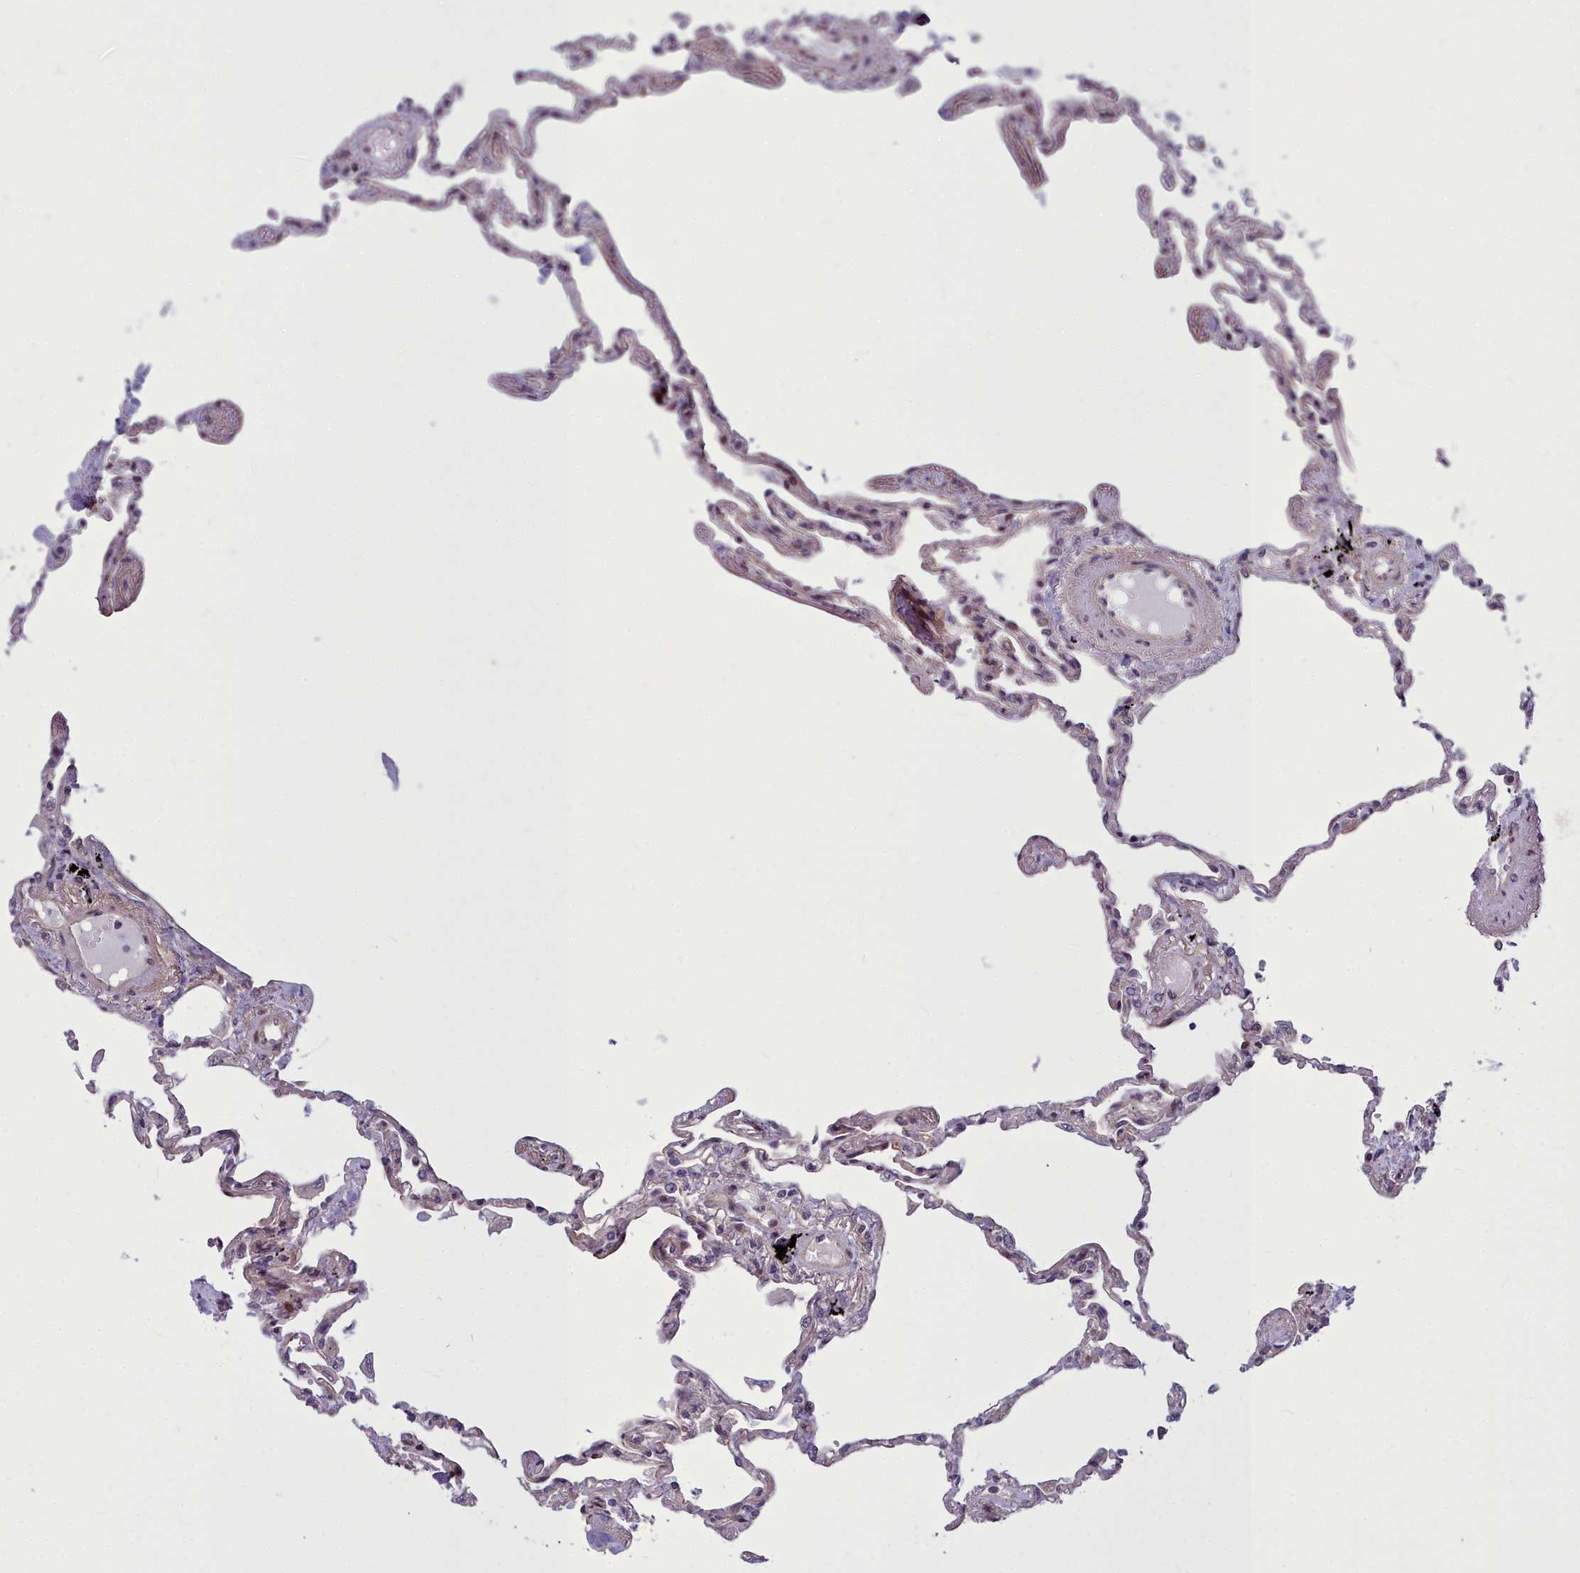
{"staining": {"intensity": "weak", "quantity": "<25%", "location": "nuclear"}, "tissue": "lung", "cell_type": "Alveolar cells", "image_type": "normal", "snomed": [{"axis": "morphology", "description": "Normal tissue, NOS"}, {"axis": "topography", "description": "Lung"}], "caption": "The immunohistochemistry histopathology image has no significant expression in alveolar cells of lung. The staining was performed using DAB (3,3'-diaminobenzidine) to visualize the protein expression in brown, while the nuclei were stained in blue with hematoxylin (Magnification: 20x).", "gene": "AP1M1", "patient": {"sex": "female", "age": 67}}